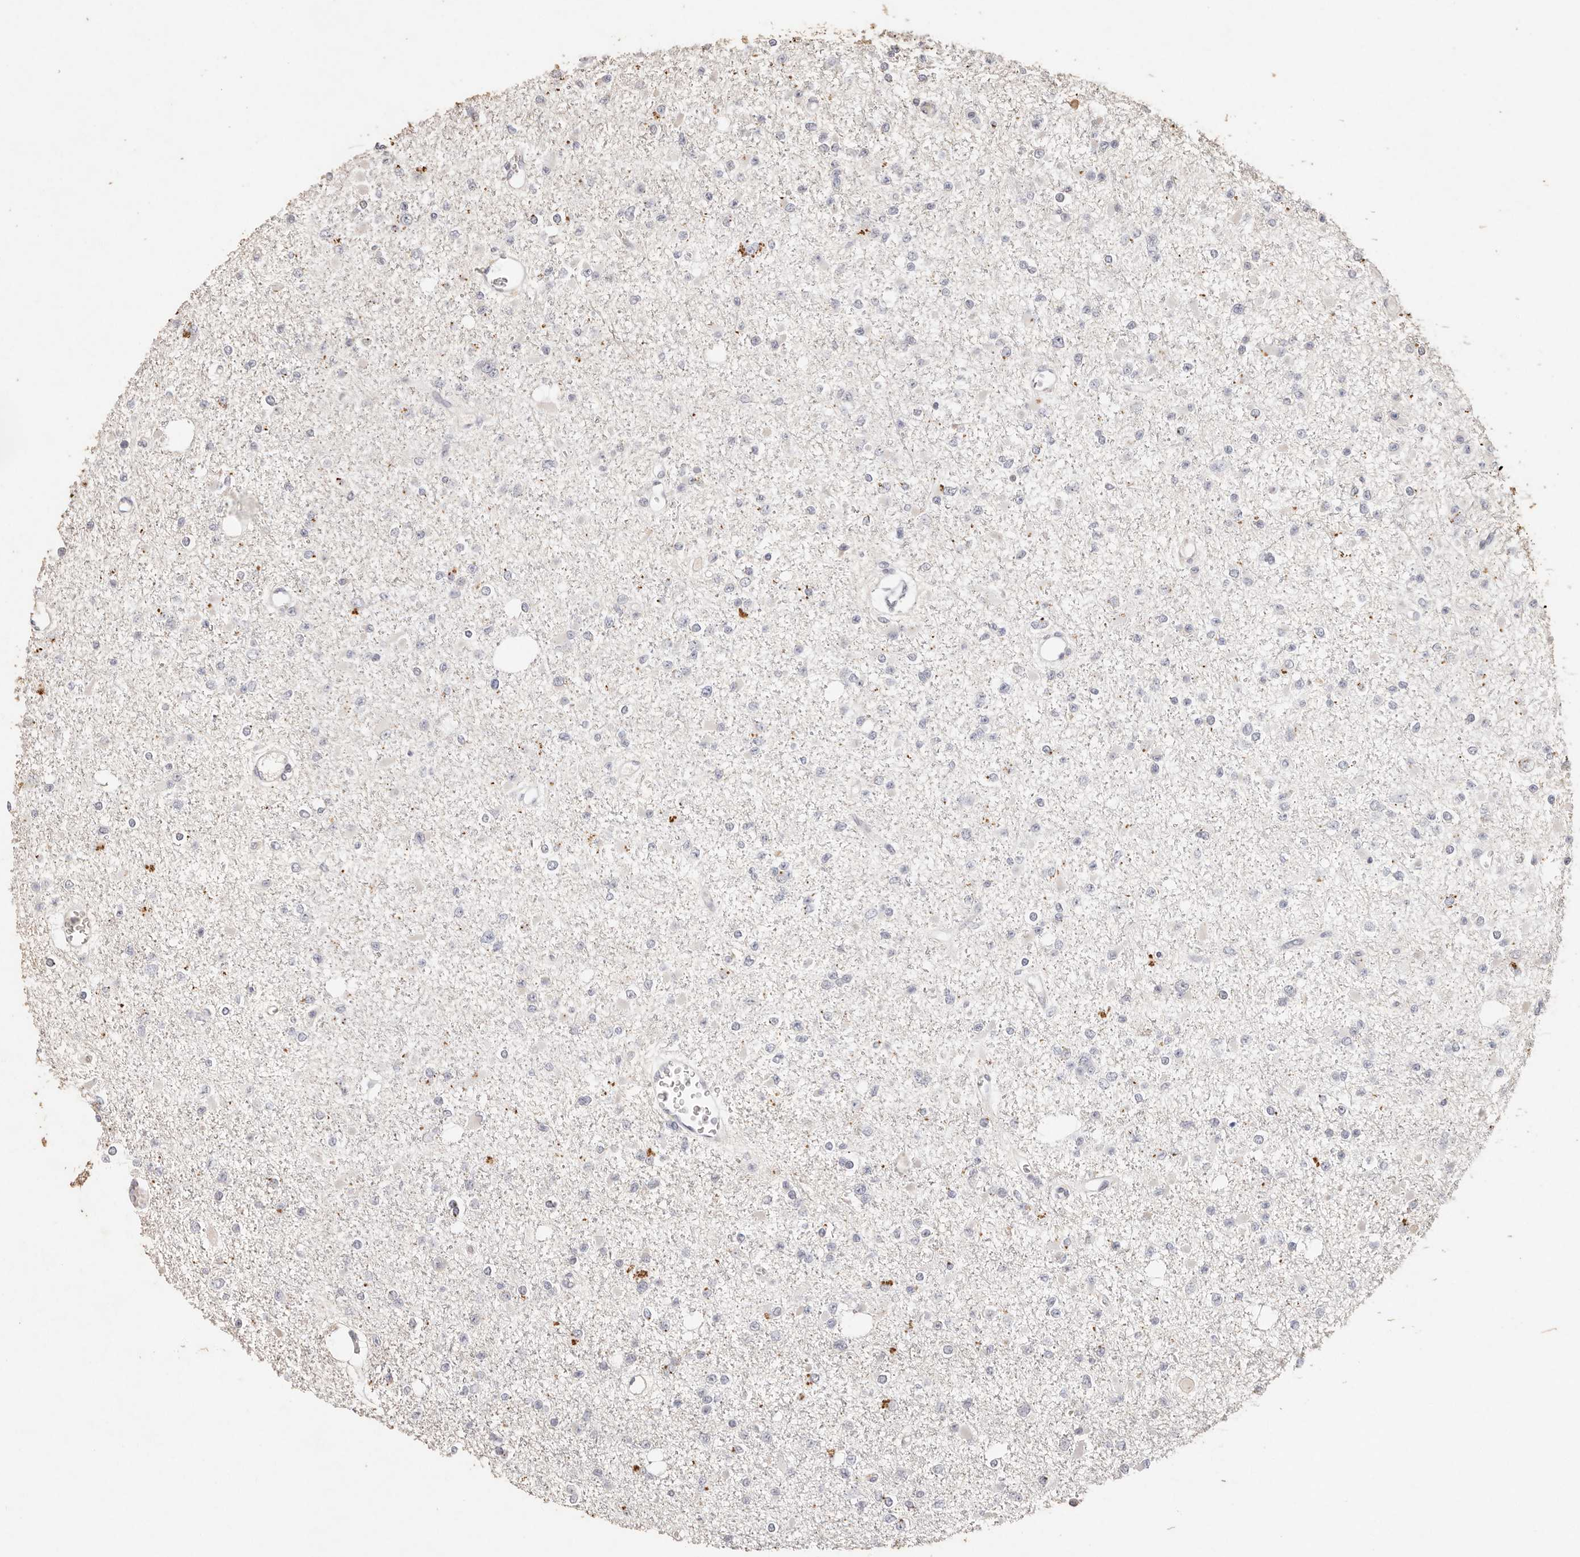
{"staining": {"intensity": "negative", "quantity": "none", "location": "none"}, "tissue": "glioma", "cell_type": "Tumor cells", "image_type": "cancer", "snomed": [{"axis": "morphology", "description": "Glioma, malignant, Low grade"}, {"axis": "topography", "description": "Brain"}], "caption": "Immunohistochemistry (IHC) of glioma reveals no positivity in tumor cells.", "gene": "KIF9", "patient": {"sex": "female", "age": 22}}